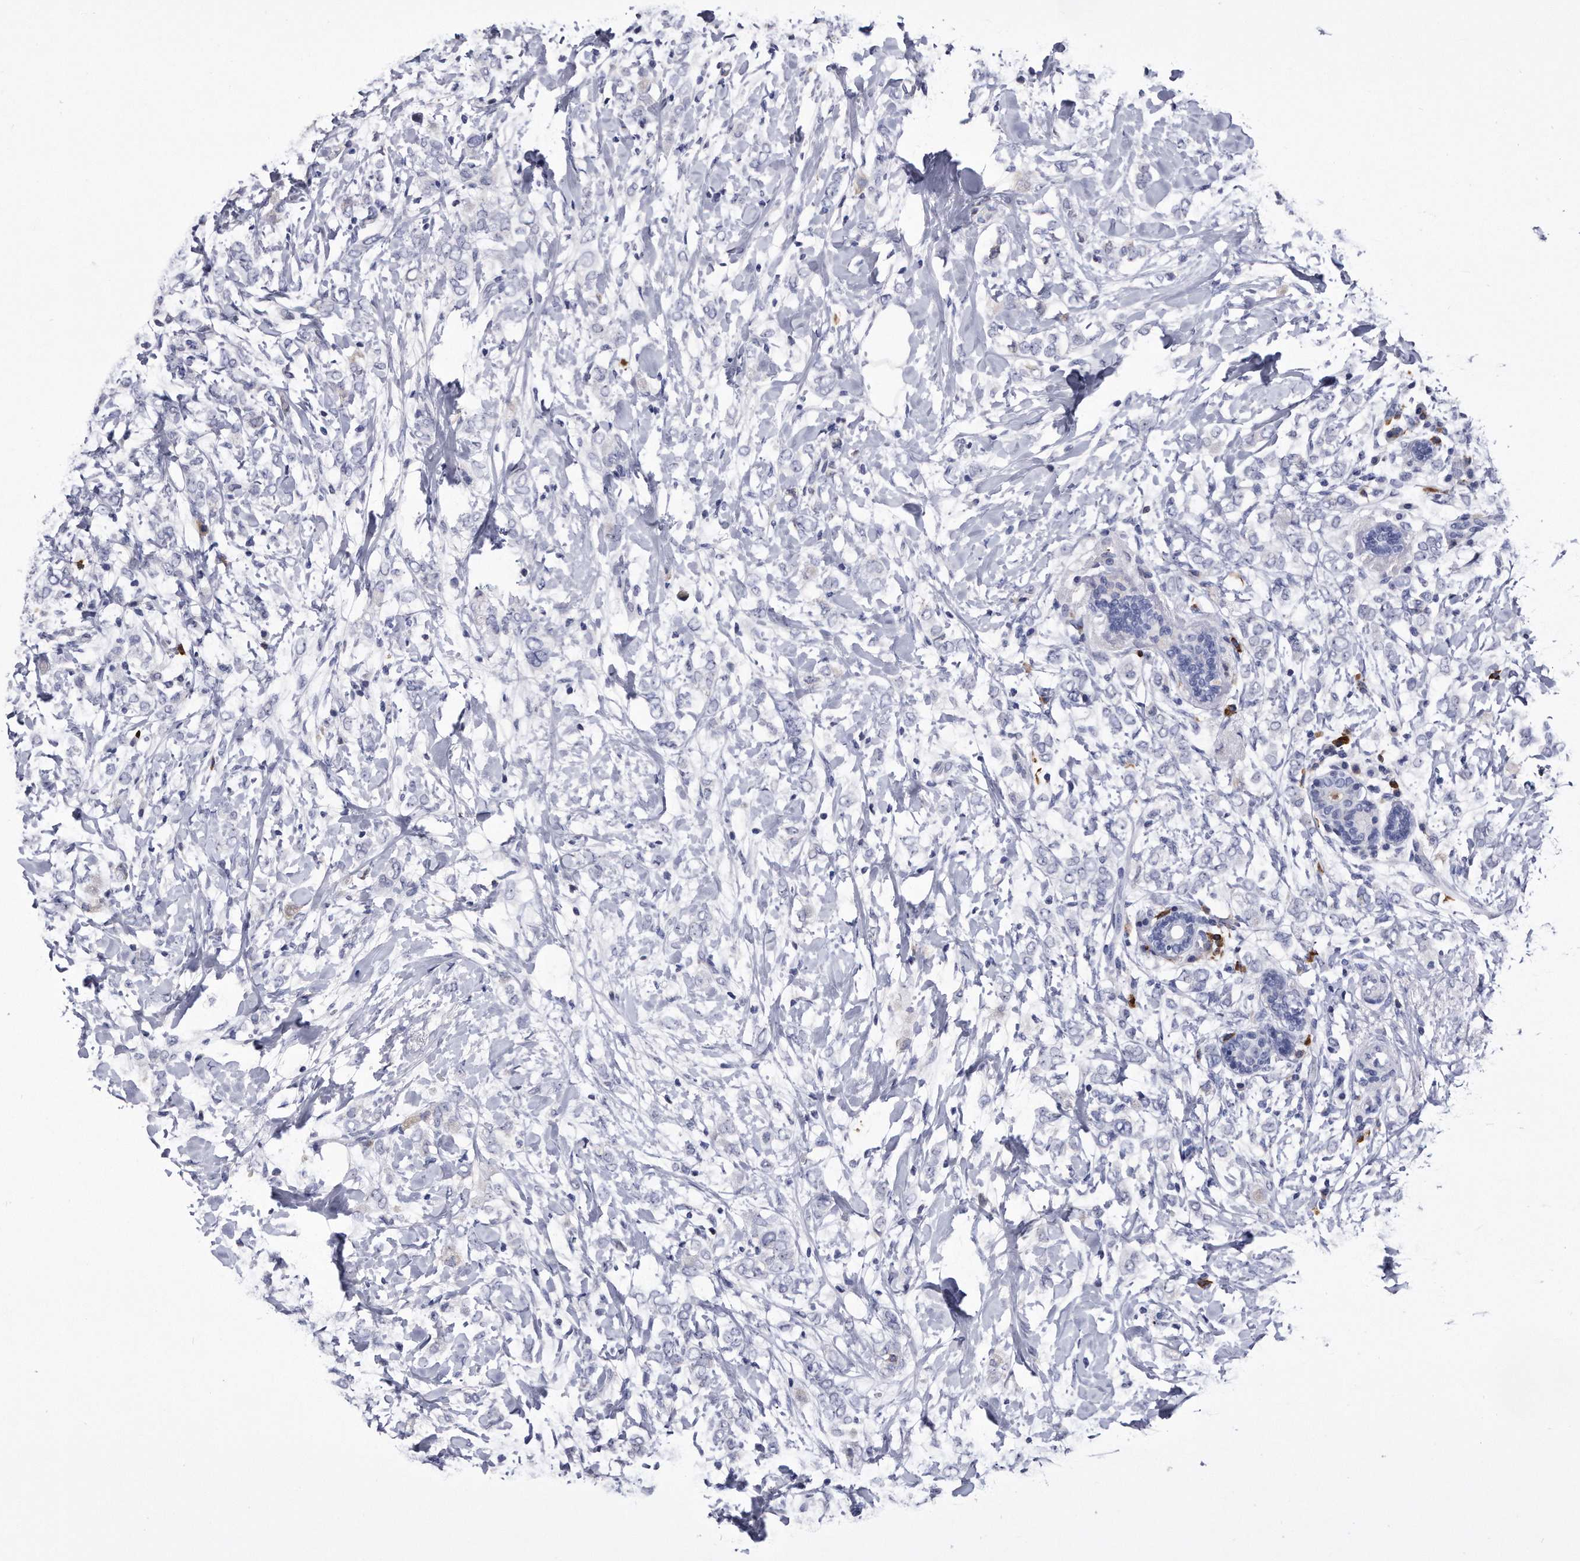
{"staining": {"intensity": "negative", "quantity": "none", "location": "none"}, "tissue": "breast cancer", "cell_type": "Tumor cells", "image_type": "cancer", "snomed": [{"axis": "morphology", "description": "Normal tissue, NOS"}, {"axis": "morphology", "description": "Lobular carcinoma"}, {"axis": "topography", "description": "Breast"}], "caption": "Immunohistochemistry micrograph of human breast cancer (lobular carcinoma) stained for a protein (brown), which exhibits no expression in tumor cells. (DAB (3,3'-diaminobenzidine) immunohistochemistry with hematoxylin counter stain).", "gene": "KCTD8", "patient": {"sex": "female", "age": 47}}